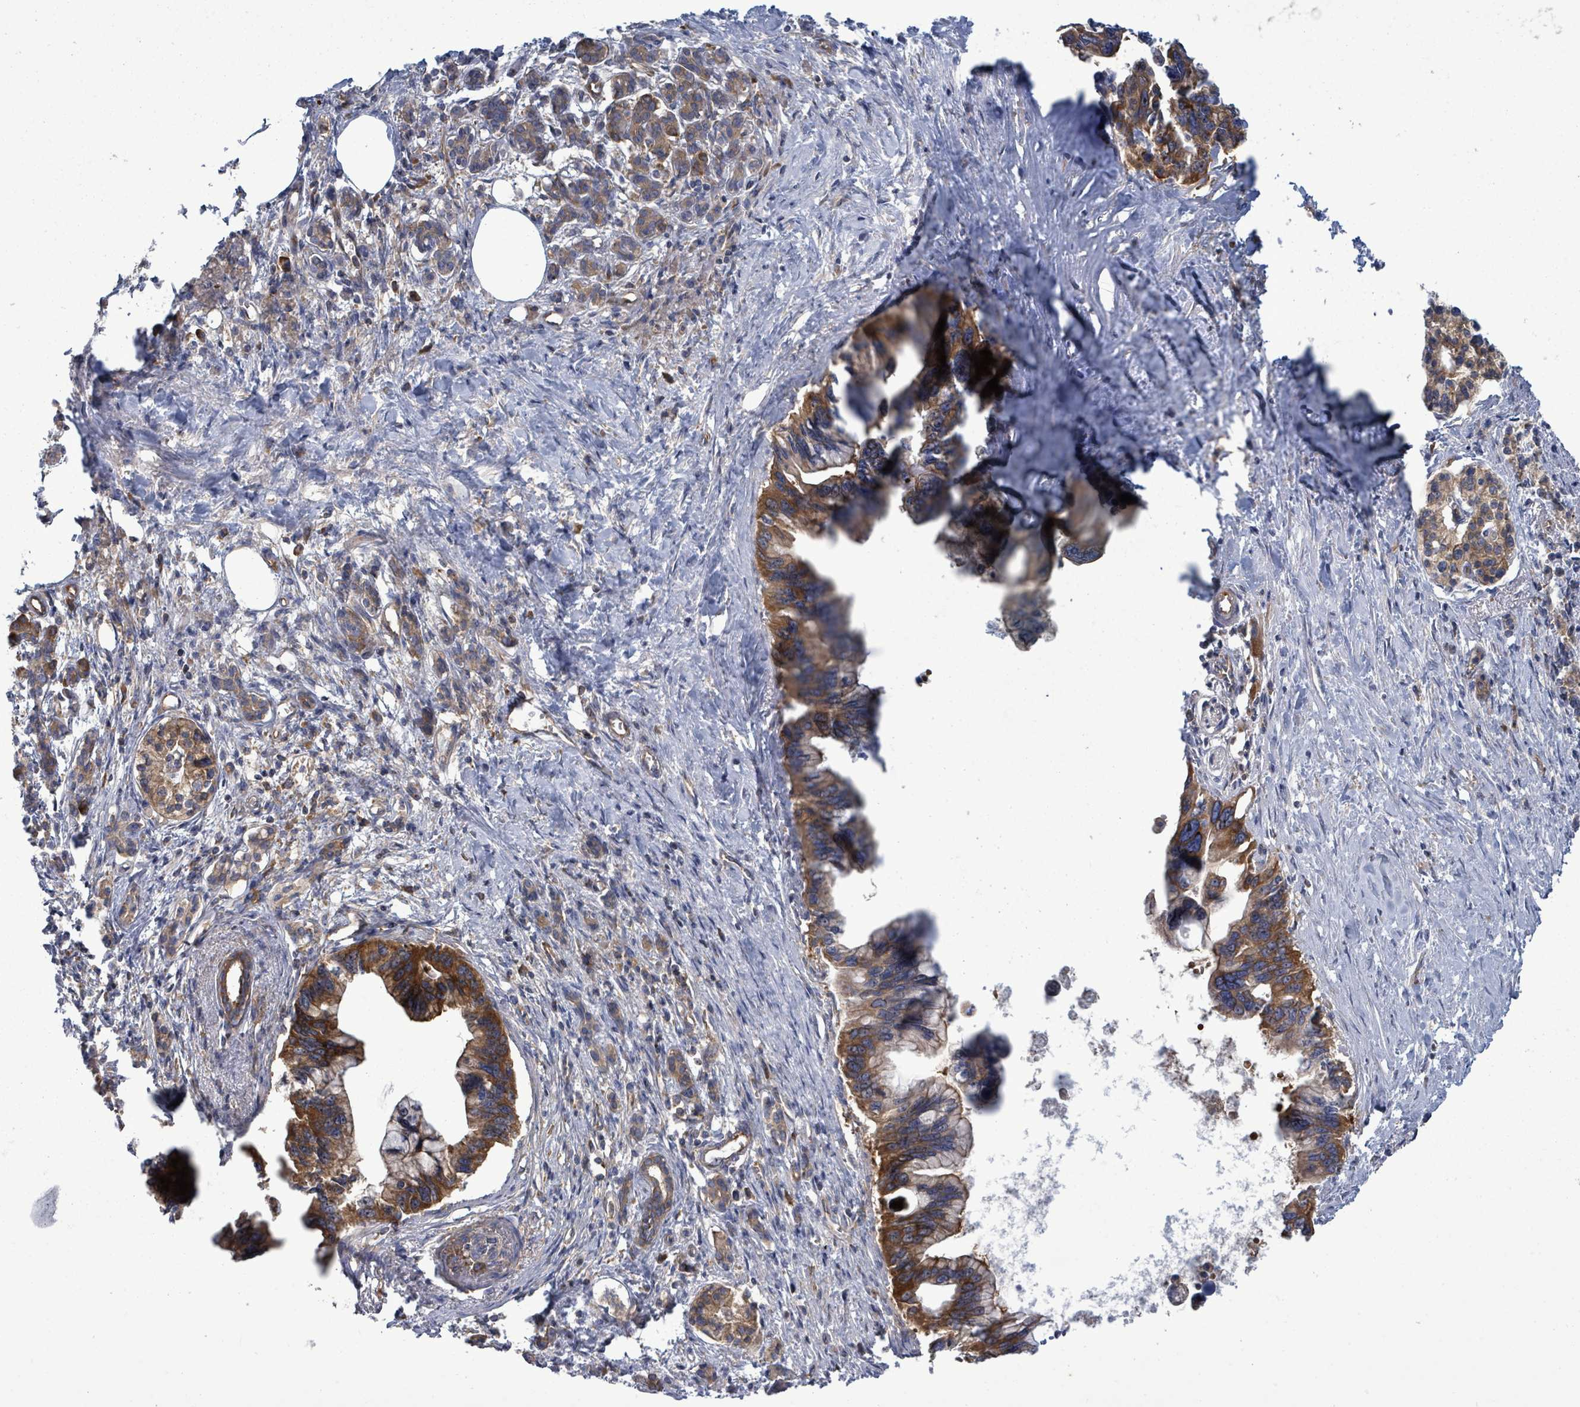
{"staining": {"intensity": "moderate", "quantity": ">75%", "location": "cytoplasmic/membranous"}, "tissue": "pancreatic cancer", "cell_type": "Tumor cells", "image_type": "cancer", "snomed": [{"axis": "morphology", "description": "Adenocarcinoma, NOS"}, {"axis": "topography", "description": "Pancreas"}], "caption": "Pancreatic cancer (adenocarcinoma) stained with DAB IHC shows medium levels of moderate cytoplasmic/membranous expression in approximately >75% of tumor cells.", "gene": "EIF3C", "patient": {"sex": "female", "age": 83}}